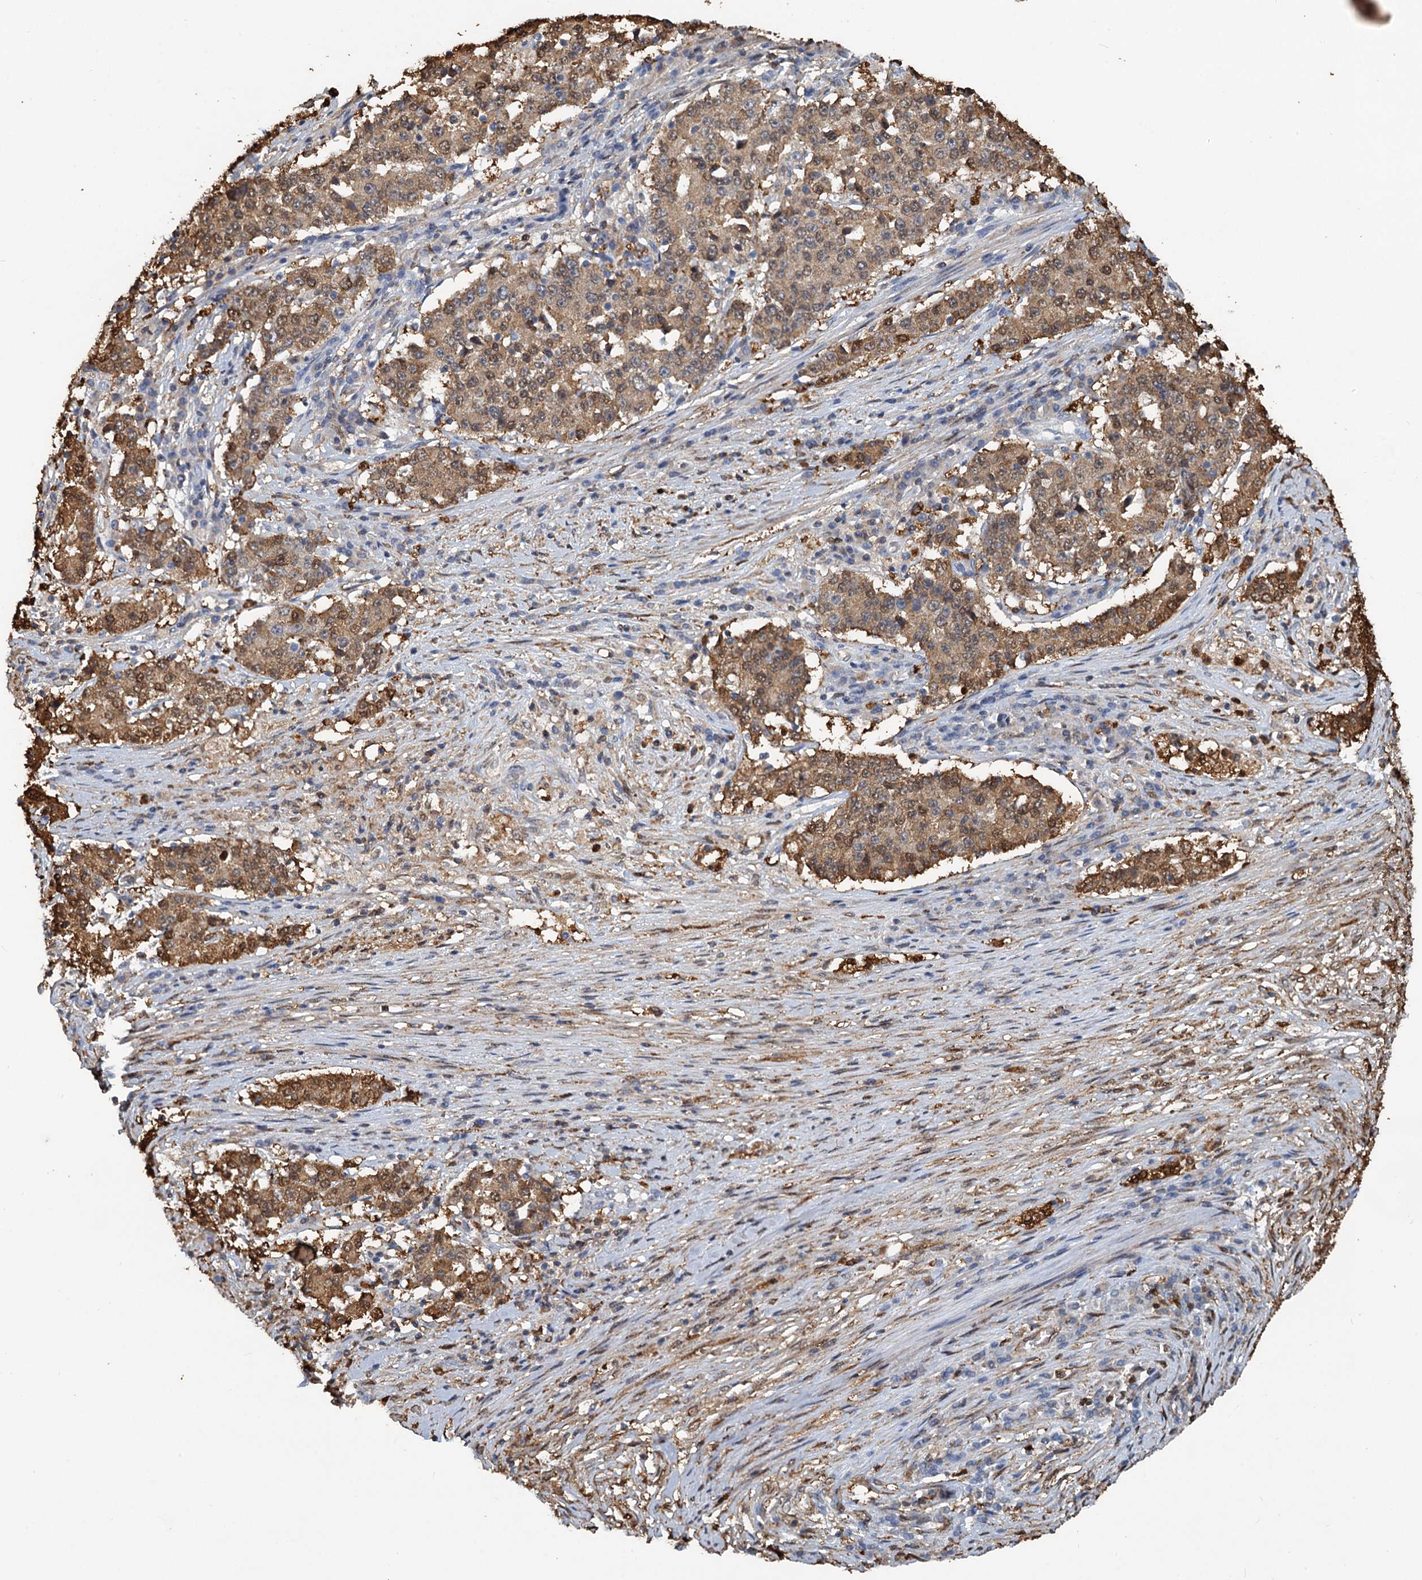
{"staining": {"intensity": "moderate", "quantity": ">75%", "location": "cytoplasmic/membranous,nuclear"}, "tissue": "stomach cancer", "cell_type": "Tumor cells", "image_type": "cancer", "snomed": [{"axis": "morphology", "description": "Adenocarcinoma, NOS"}, {"axis": "topography", "description": "Stomach"}], "caption": "This is a micrograph of immunohistochemistry (IHC) staining of stomach cancer, which shows moderate expression in the cytoplasmic/membranous and nuclear of tumor cells.", "gene": "S100A6", "patient": {"sex": "male", "age": 59}}